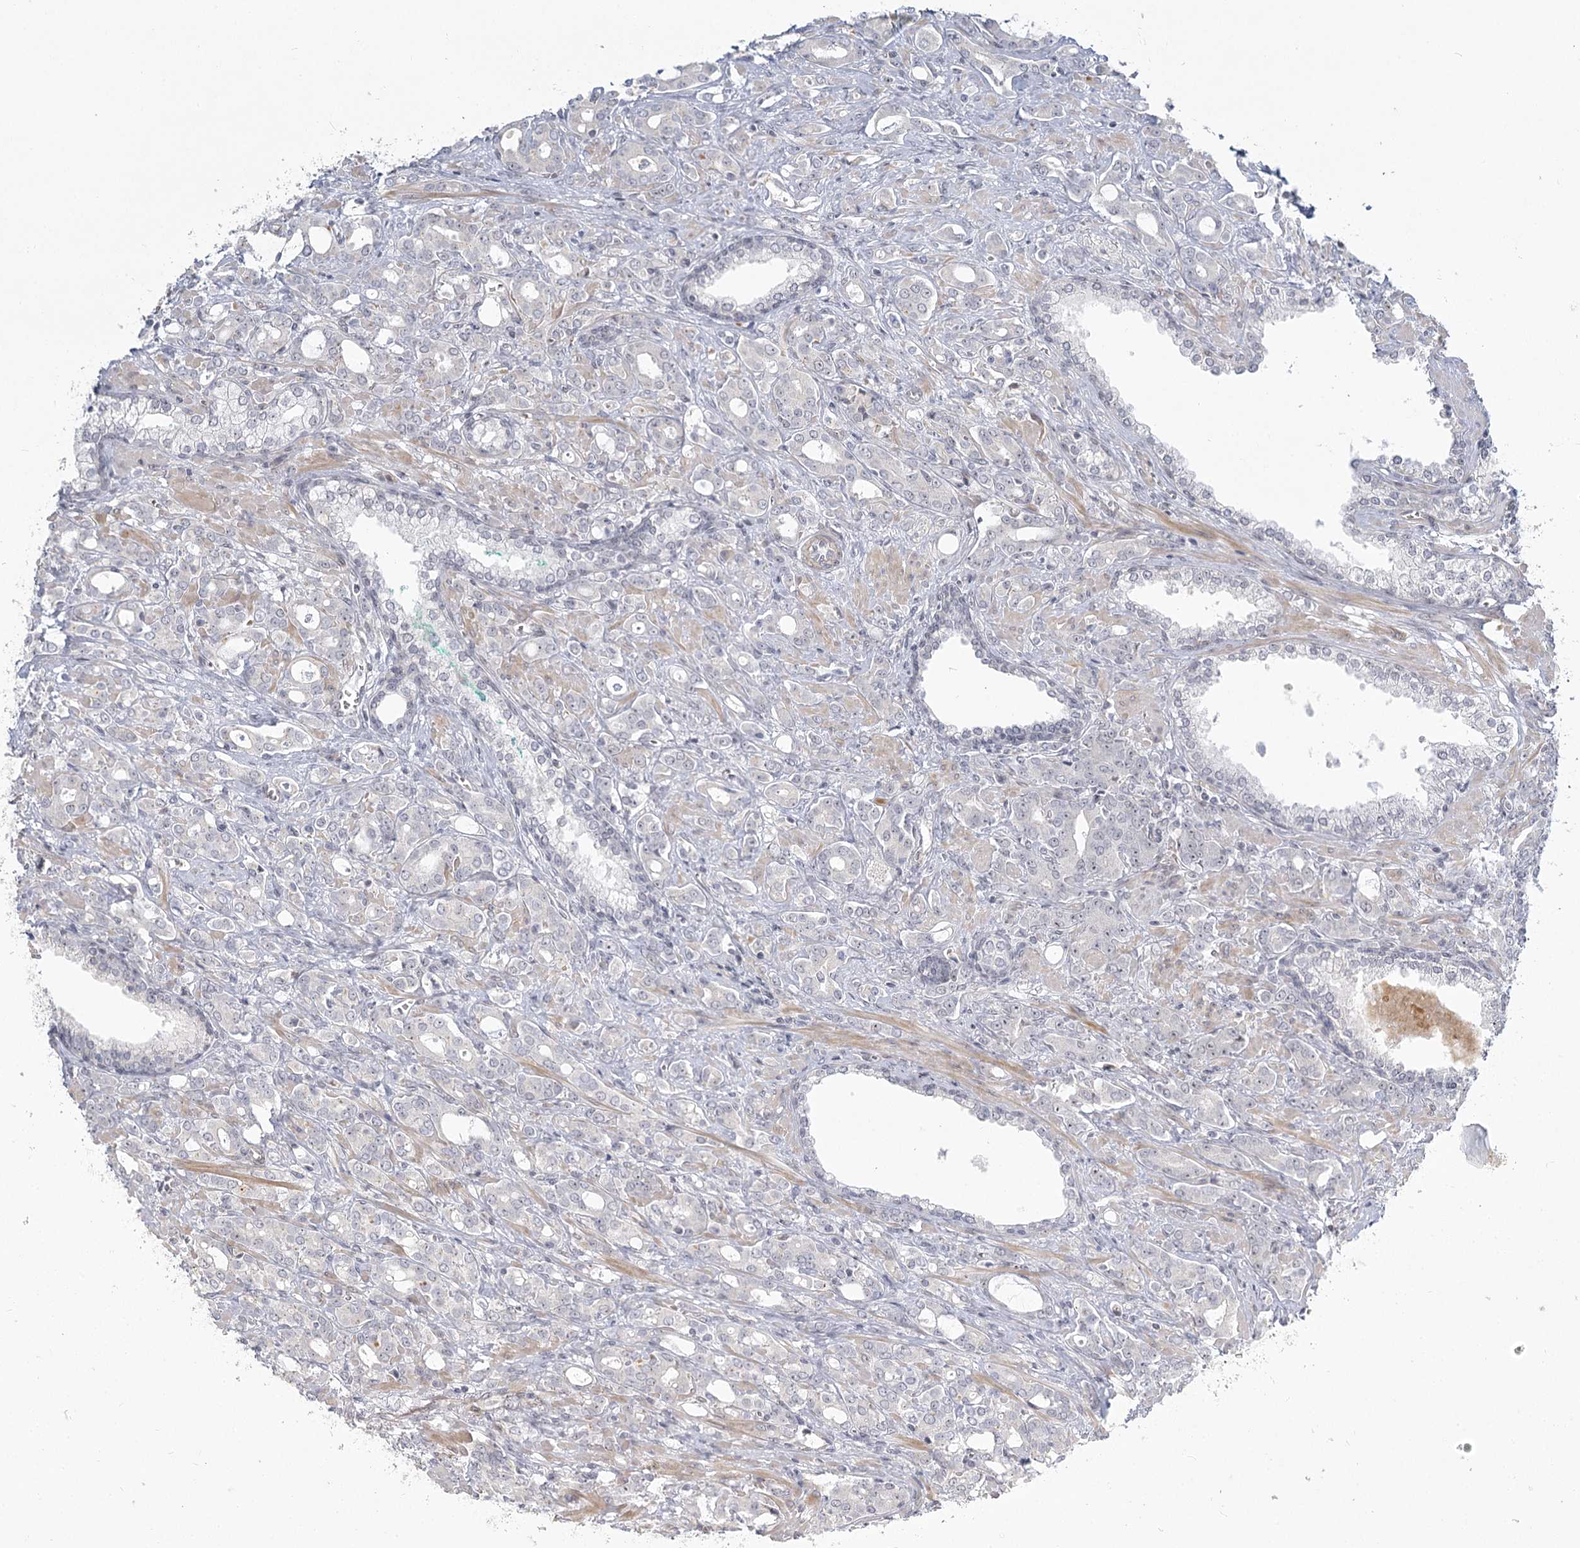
{"staining": {"intensity": "negative", "quantity": "none", "location": "none"}, "tissue": "prostate cancer", "cell_type": "Tumor cells", "image_type": "cancer", "snomed": [{"axis": "morphology", "description": "Adenocarcinoma, High grade"}, {"axis": "topography", "description": "Prostate"}], "caption": "Prostate adenocarcinoma (high-grade) was stained to show a protein in brown. There is no significant staining in tumor cells.", "gene": "EXOSC7", "patient": {"sex": "male", "age": 72}}